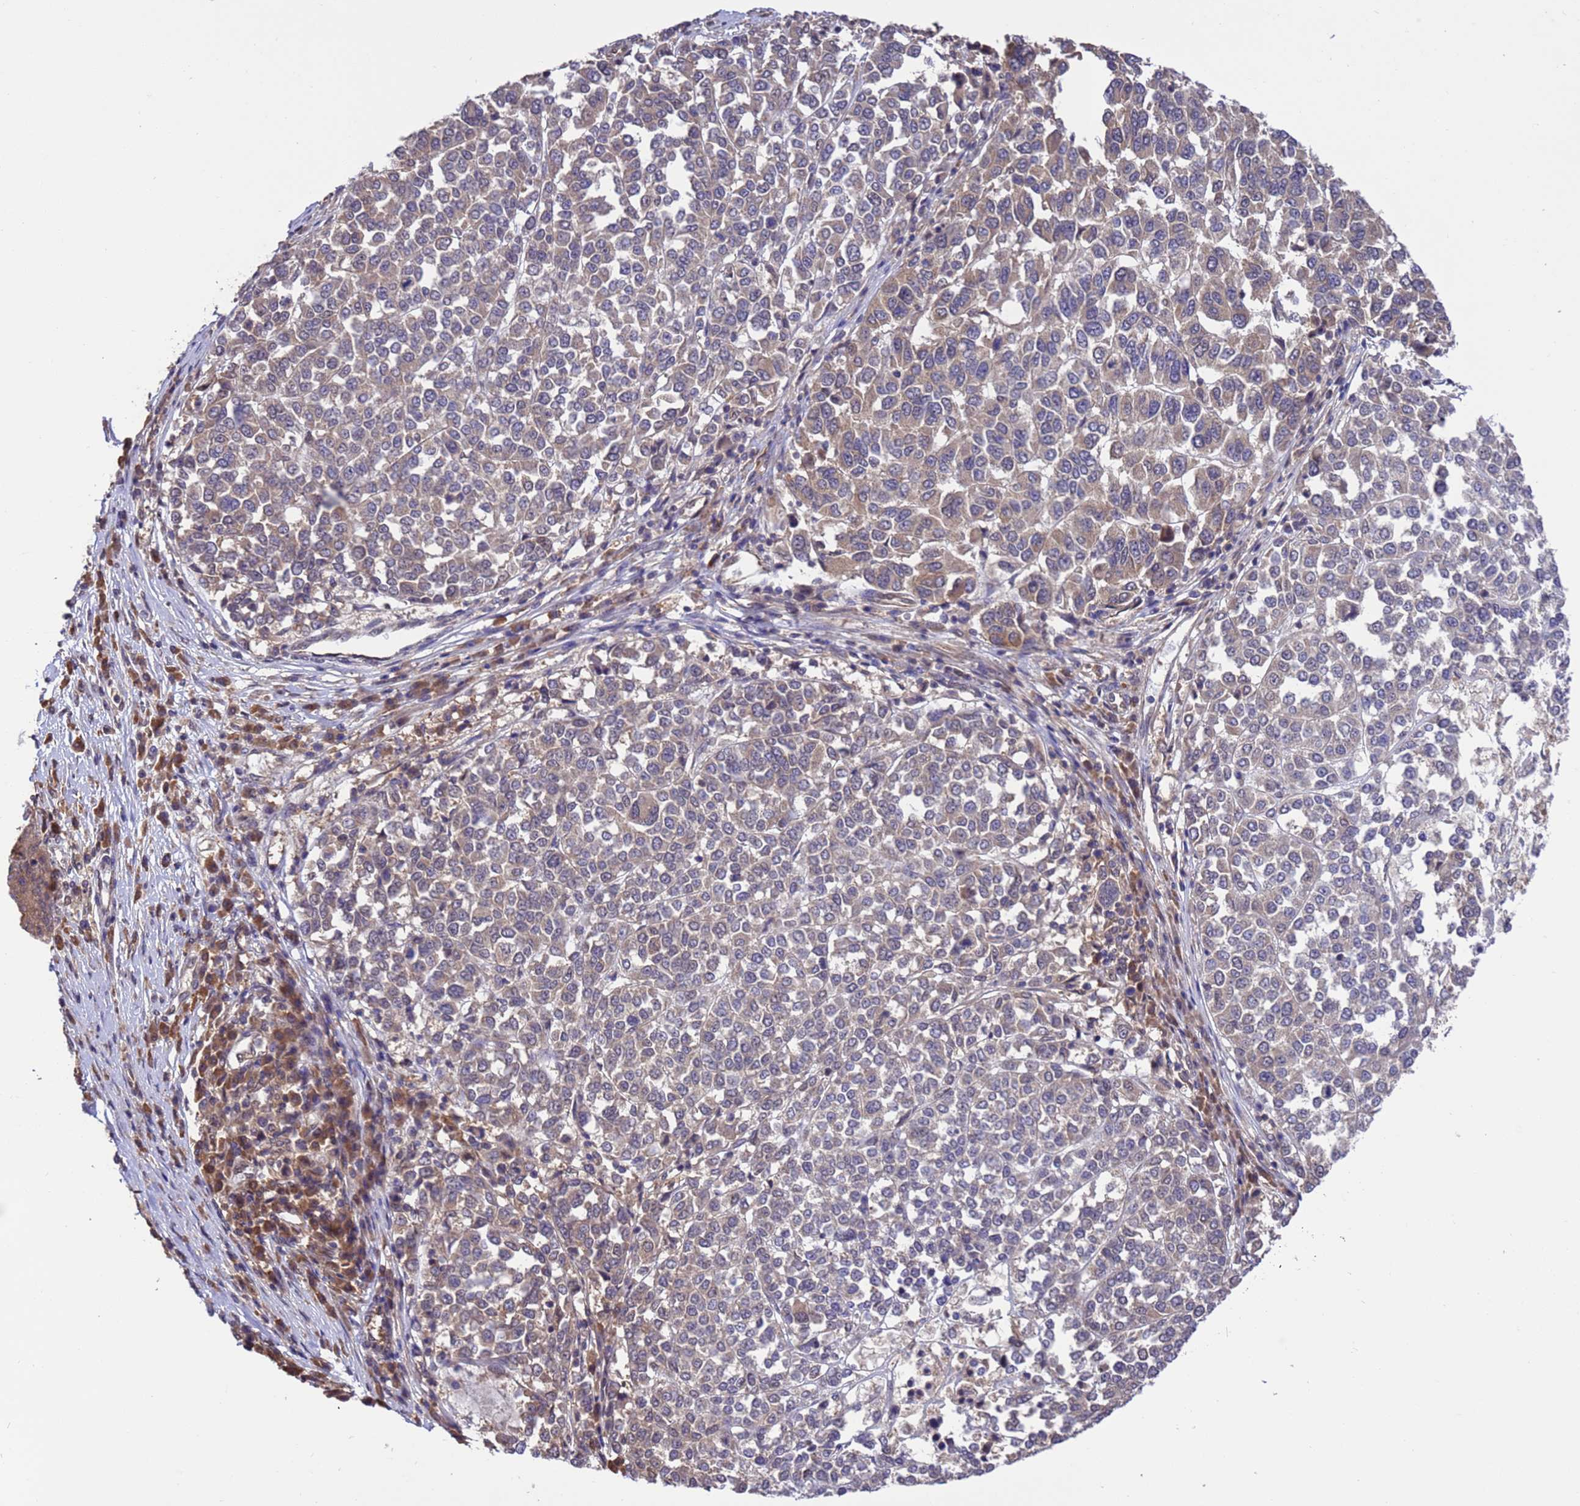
{"staining": {"intensity": "weak", "quantity": "25%-75%", "location": "cytoplasmic/membranous"}, "tissue": "melanoma", "cell_type": "Tumor cells", "image_type": "cancer", "snomed": [{"axis": "morphology", "description": "Malignant melanoma, Metastatic site"}, {"axis": "topography", "description": "Lymph node"}], "caption": "Melanoma stained with a brown dye reveals weak cytoplasmic/membranous positive expression in approximately 25%-75% of tumor cells.", "gene": "ZFP69B", "patient": {"sex": "male", "age": 44}}